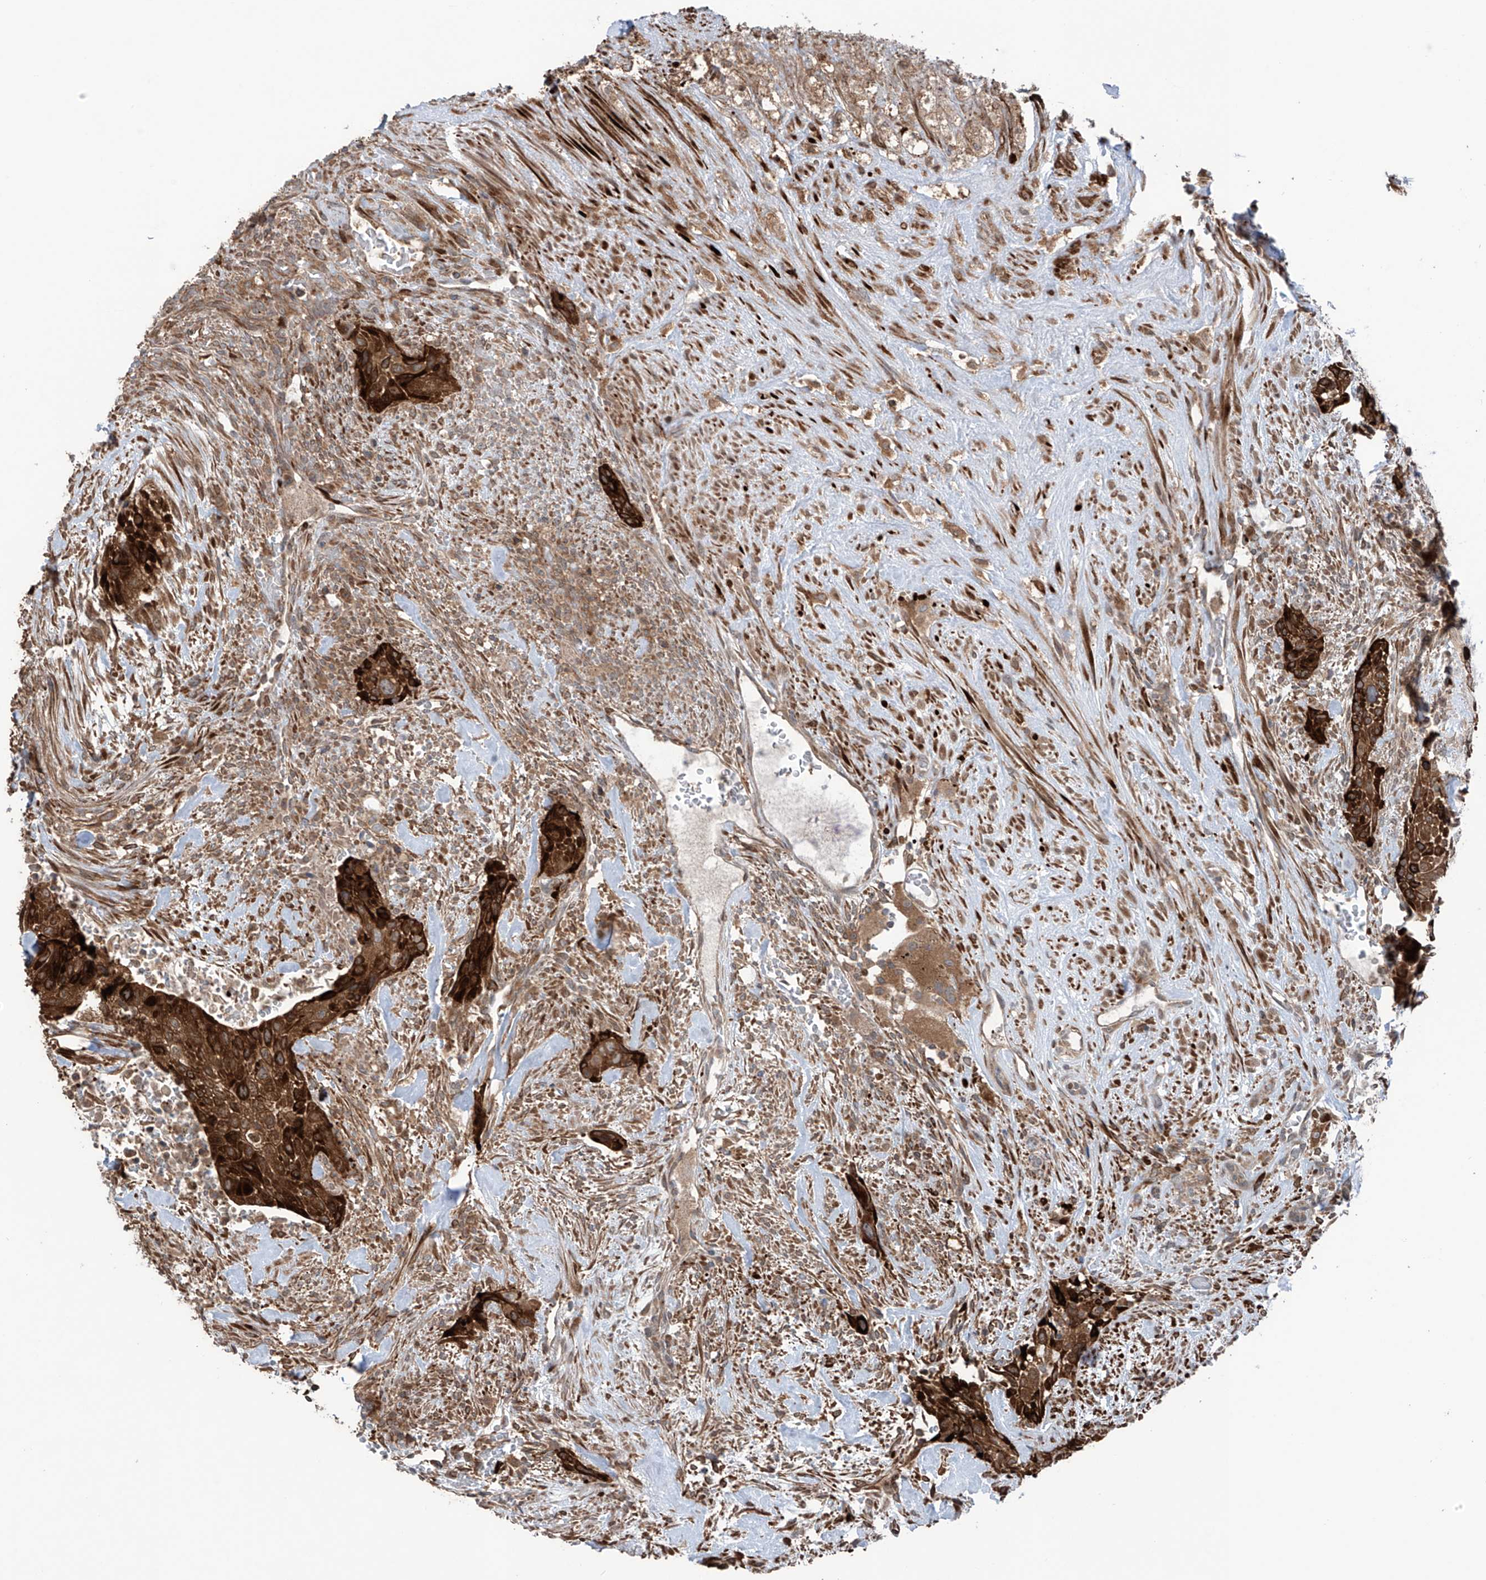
{"staining": {"intensity": "strong", "quantity": ">75%", "location": "cytoplasmic/membranous"}, "tissue": "urothelial cancer", "cell_type": "Tumor cells", "image_type": "cancer", "snomed": [{"axis": "morphology", "description": "Urothelial carcinoma, High grade"}, {"axis": "topography", "description": "Urinary bladder"}], "caption": "Human high-grade urothelial carcinoma stained for a protein (brown) displays strong cytoplasmic/membranous positive positivity in about >75% of tumor cells.", "gene": "SAMD3", "patient": {"sex": "male", "age": 35}}